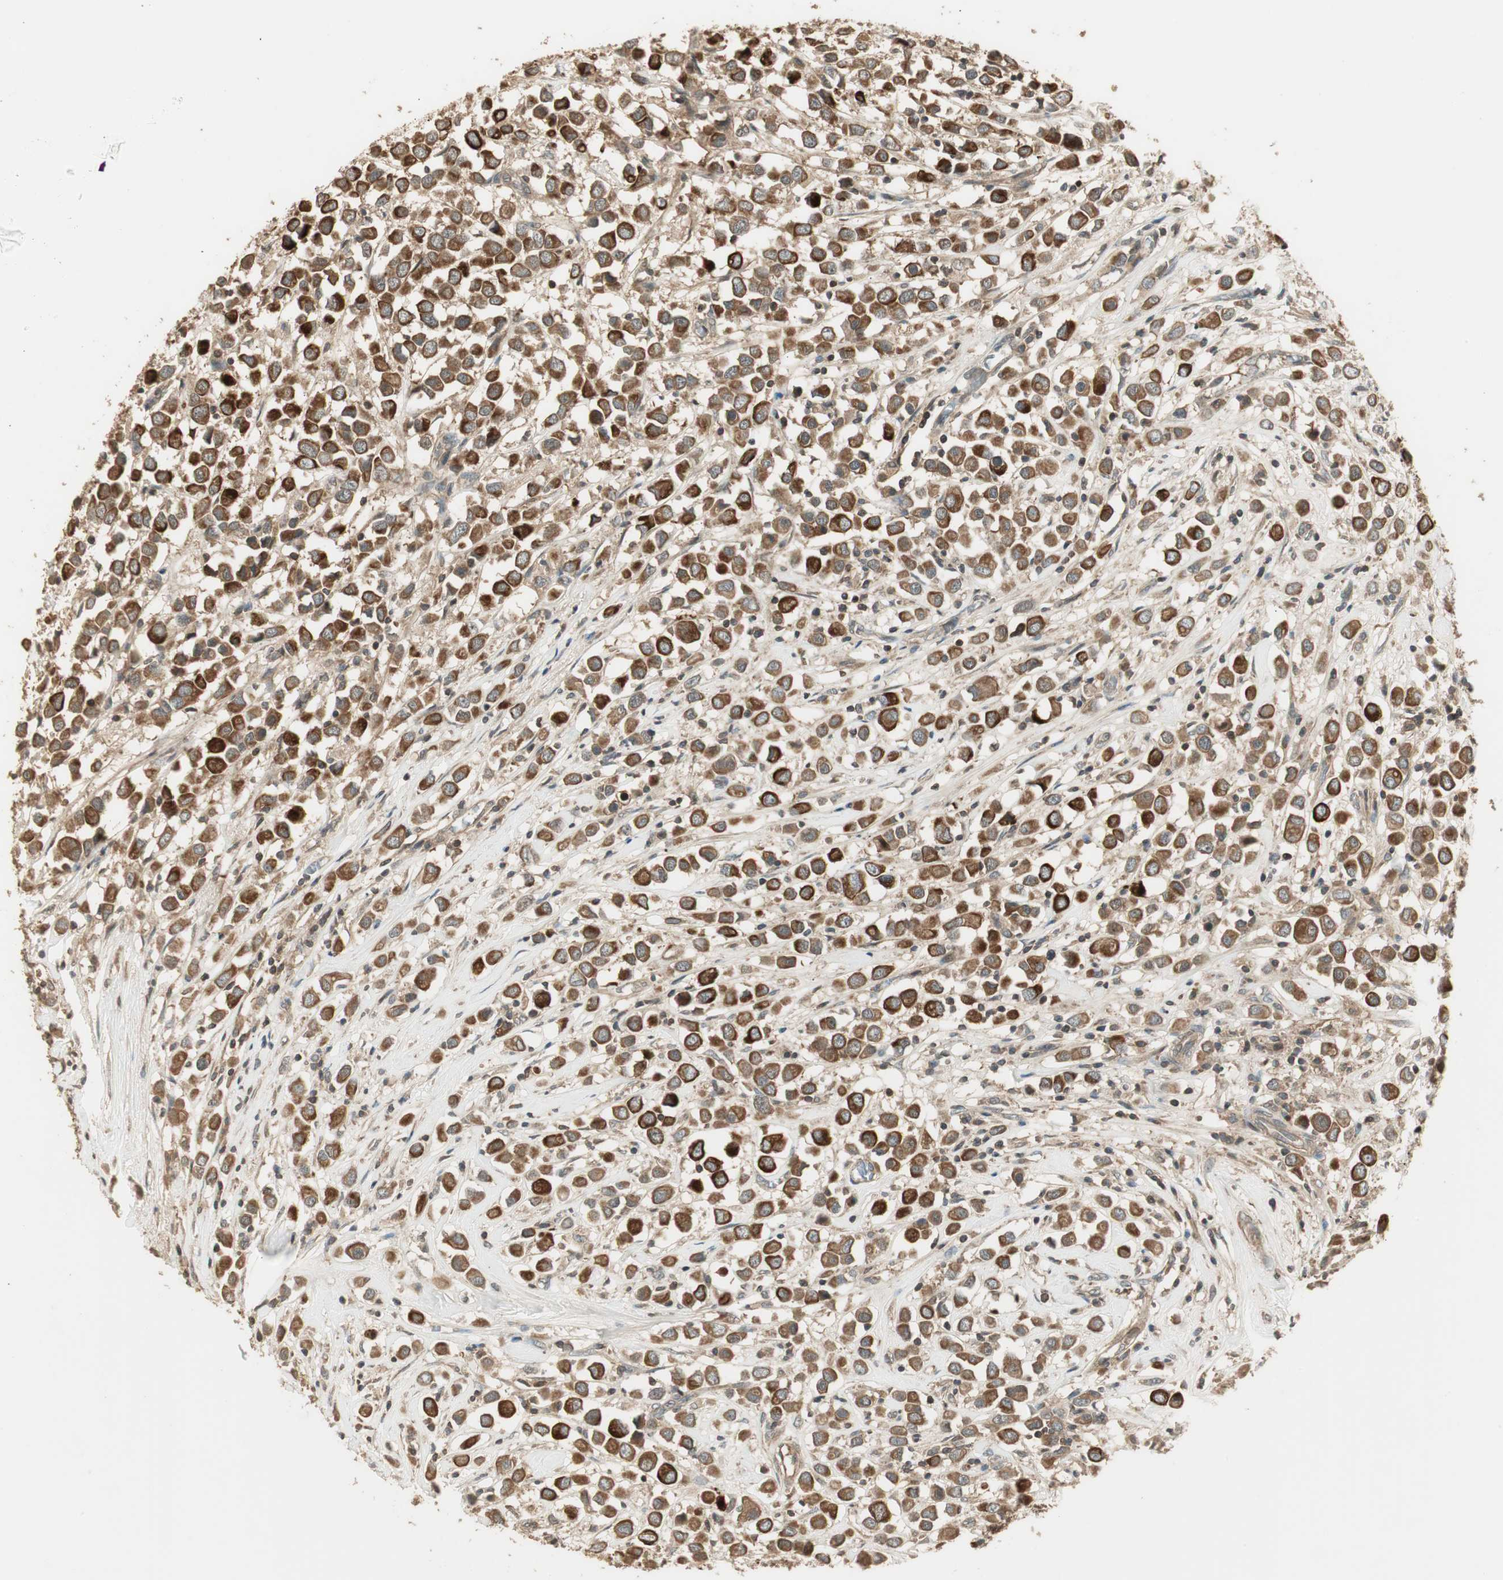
{"staining": {"intensity": "strong", "quantity": ">75%", "location": "cytoplasmic/membranous"}, "tissue": "breast cancer", "cell_type": "Tumor cells", "image_type": "cancer", "snomed": [{"axis": "morphology", "description": "Duct carcinoma"}, {"axis": "topography", "description": "Breast"}], "caption": "Immunohistochemistry (IHC) (DAB (3,3'-diaminobenzidine)) staining of breast intraductal carcinoma displays strong cytoplasmic/membranous protein expression in approximately >75% of tumor cells.", "gene": "PFDN5", "patient": {"sex": "female", "age": 61}}